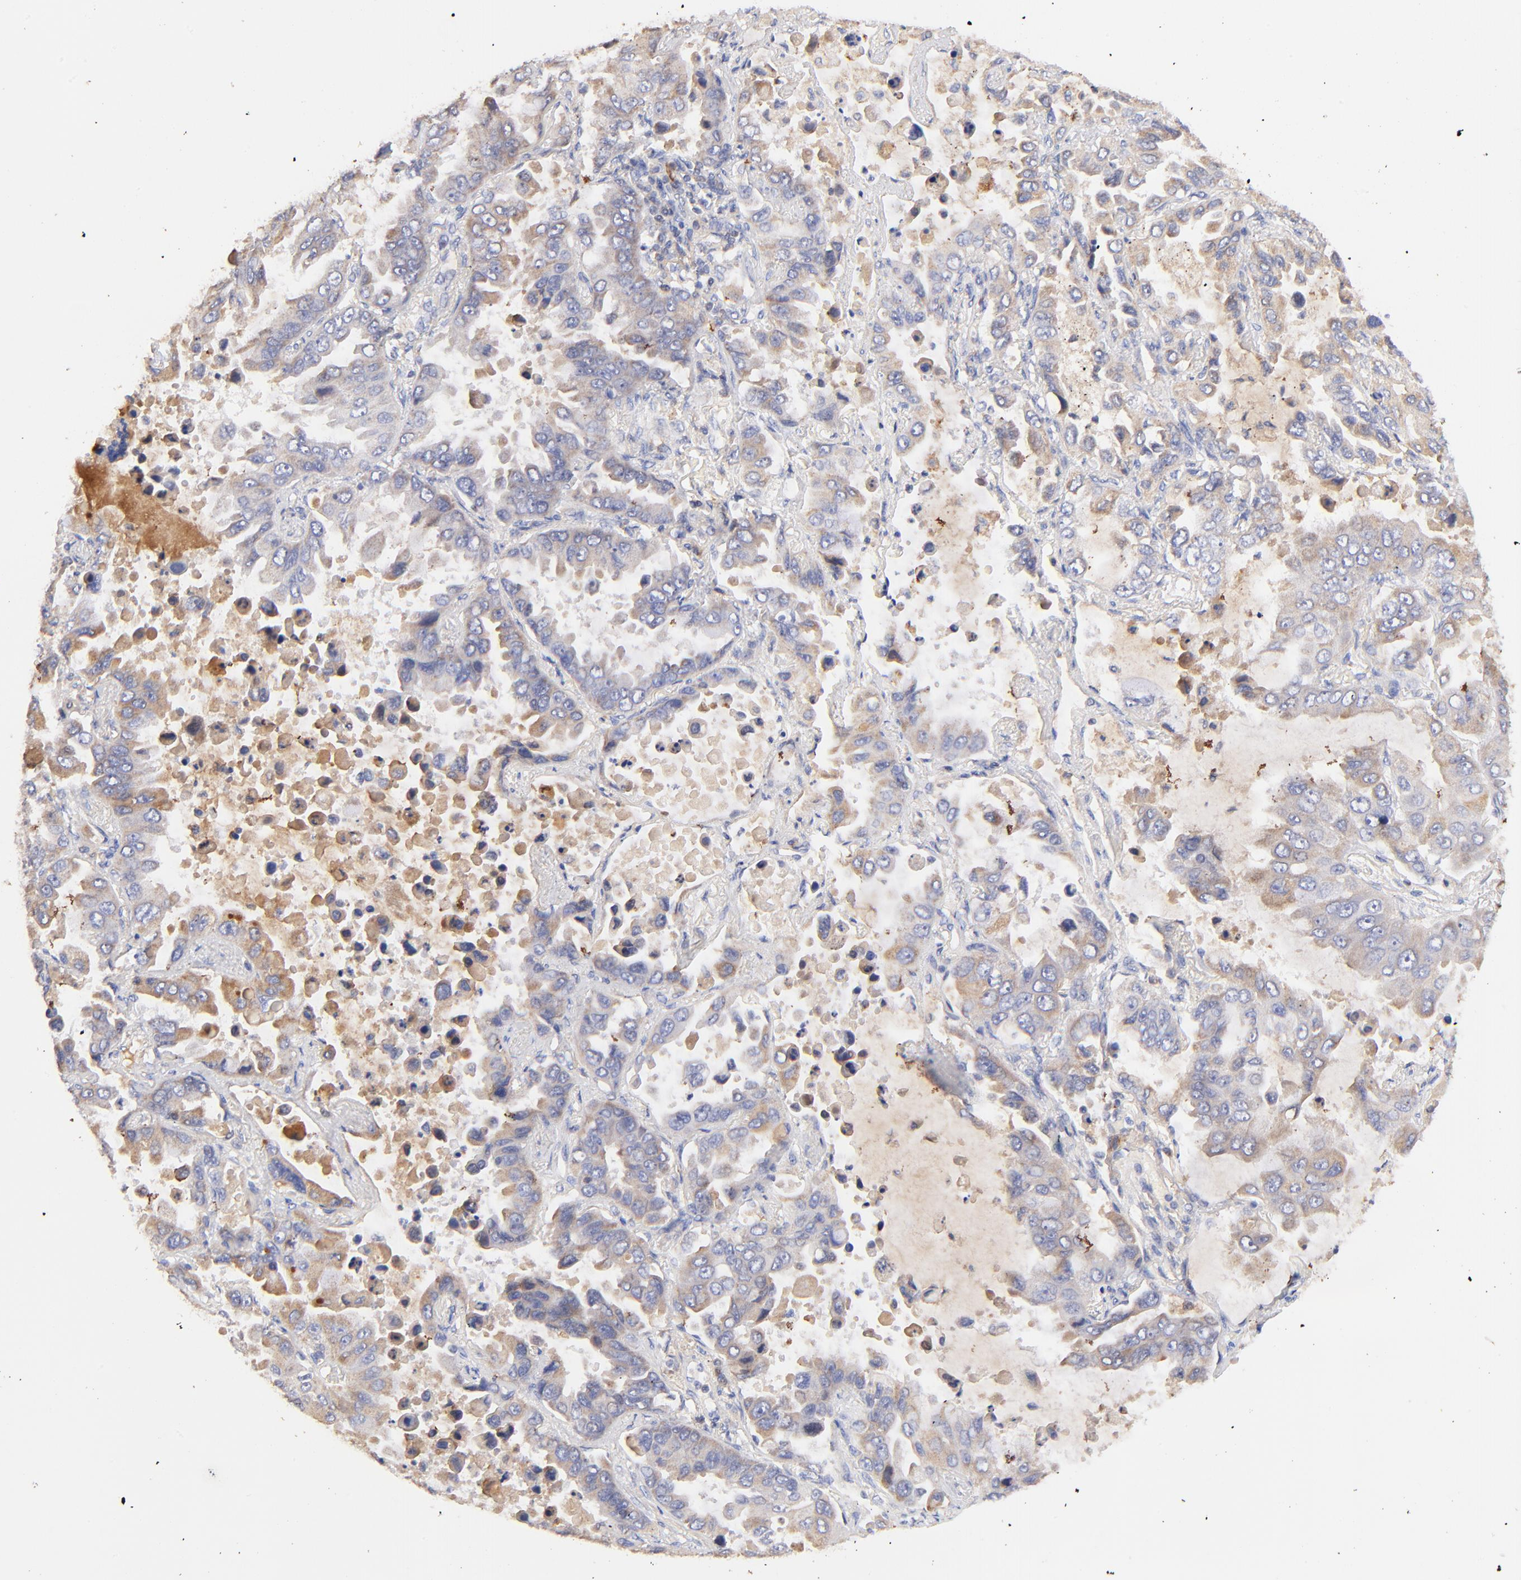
{"staining": {"intensity": "weak", "quantity": "25%-75%", "location": "cytoplasmic/membranous"}, "tissue": "lung cancer", "cell_type": "Tumor cells", "image_type": "cancer", "snomed": [{"axis": "morphology", "description": "Adenocarcinoma, NOS"}, {"axis": "topography", "description": "Lung"}], "caption": "Immunohistochemical staining of lung cancer reveals weak cytoplasmic/membranous protein expression in about 25%-75% of tumor cells.", "gene": "IGLV7-43", "patient": {"sex": "male", "age": 64}}